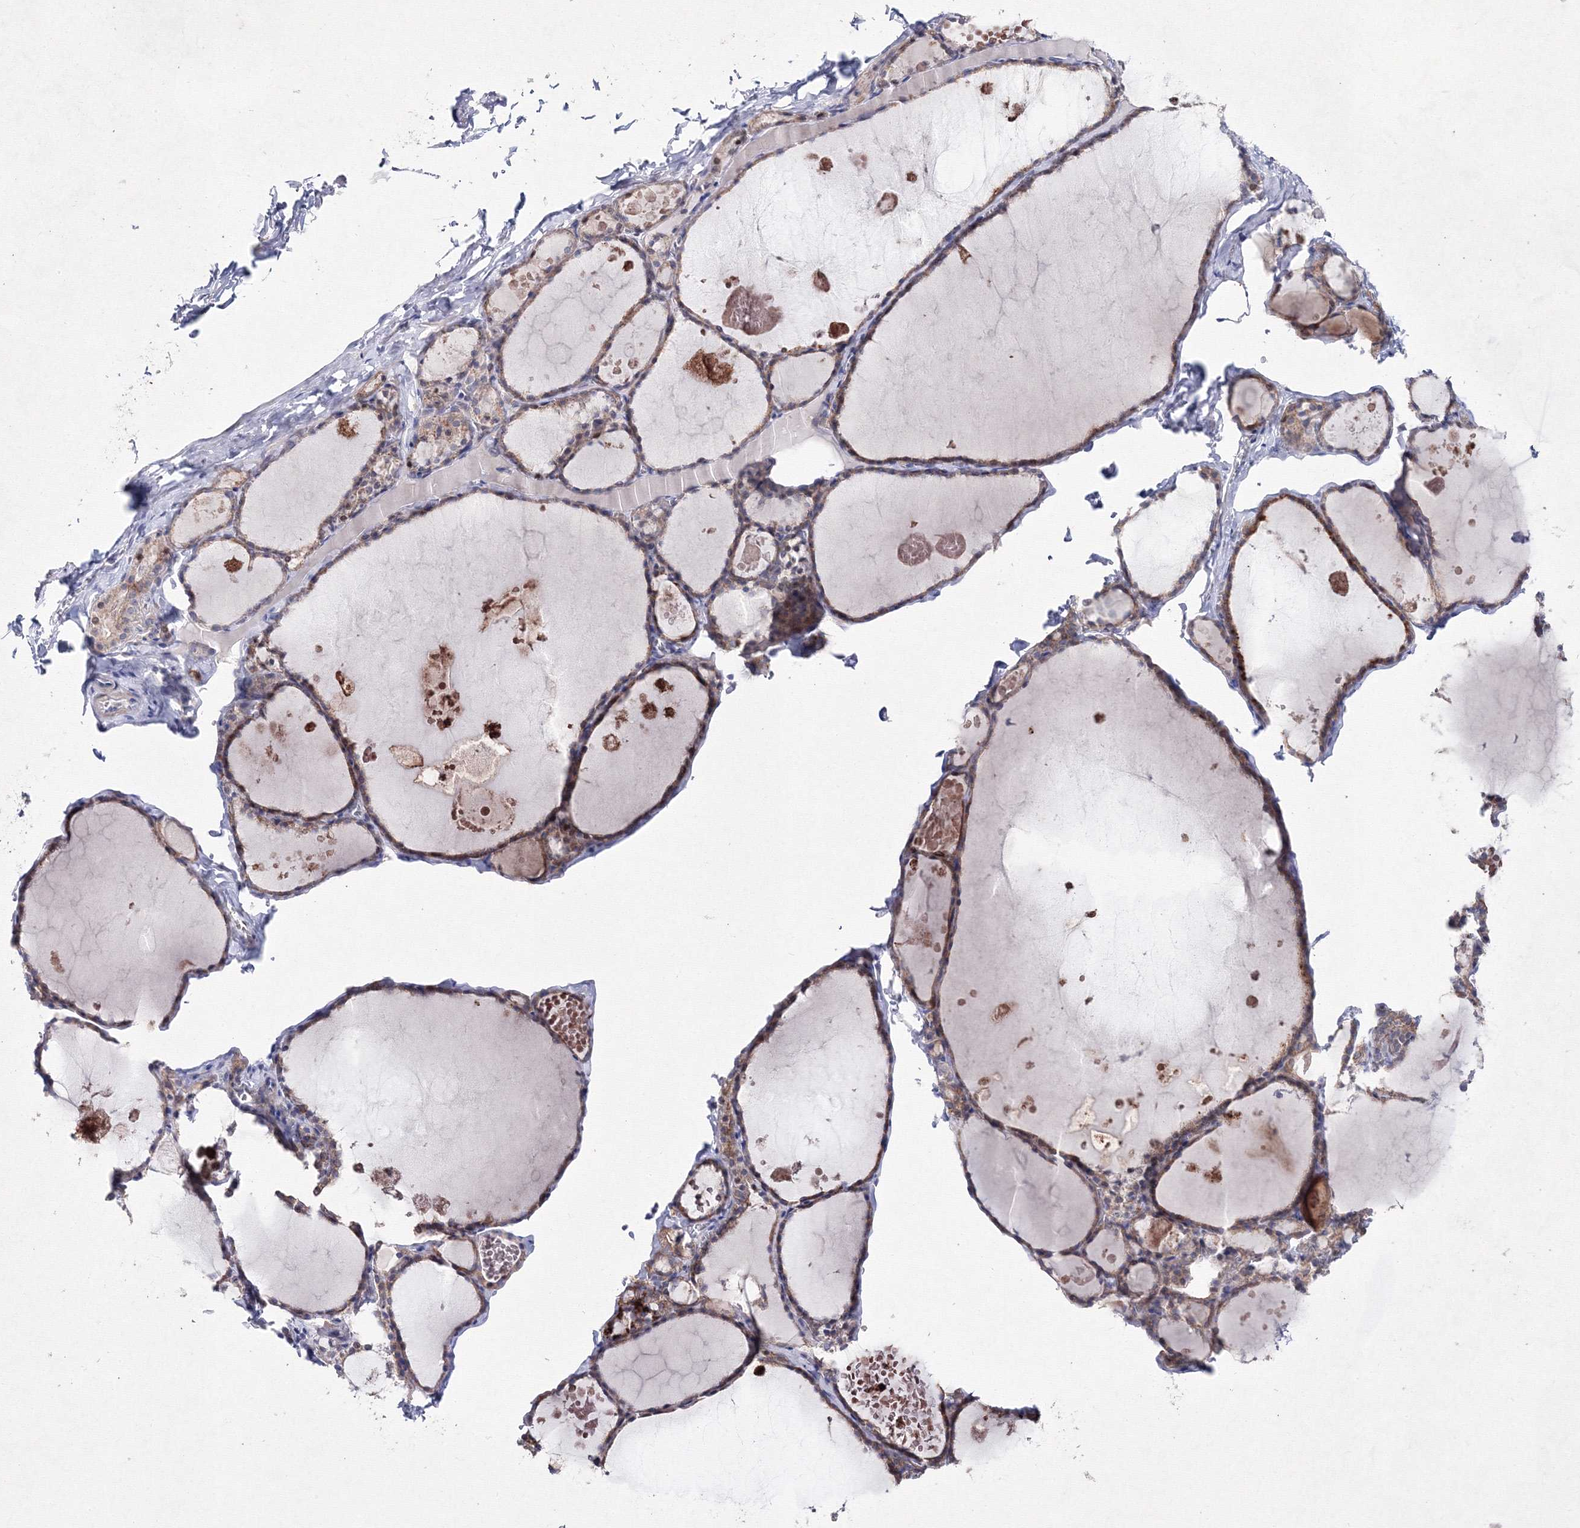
{"staining": {"intensity": "moderate", "quantity": "25%-75%", "location": "cytoplasmic/membranous"}, "tissue": "thyroid gland", "cell_type": "Glandular cells", "image_type": "normal", "snomed": [{"axis": "morphology", "description": "Normal tissue, NOS"}, {"axis": "topography", "description": "Thyroid gland"}], "caption": "Thyroid gland stained with a brown dye displays moderate cytoplasmic/membranous positive positivity in approximately 25%-75% of glandular cells.", "gene": "SMIM29", "patient": {"sex": "male", "age": 56}}